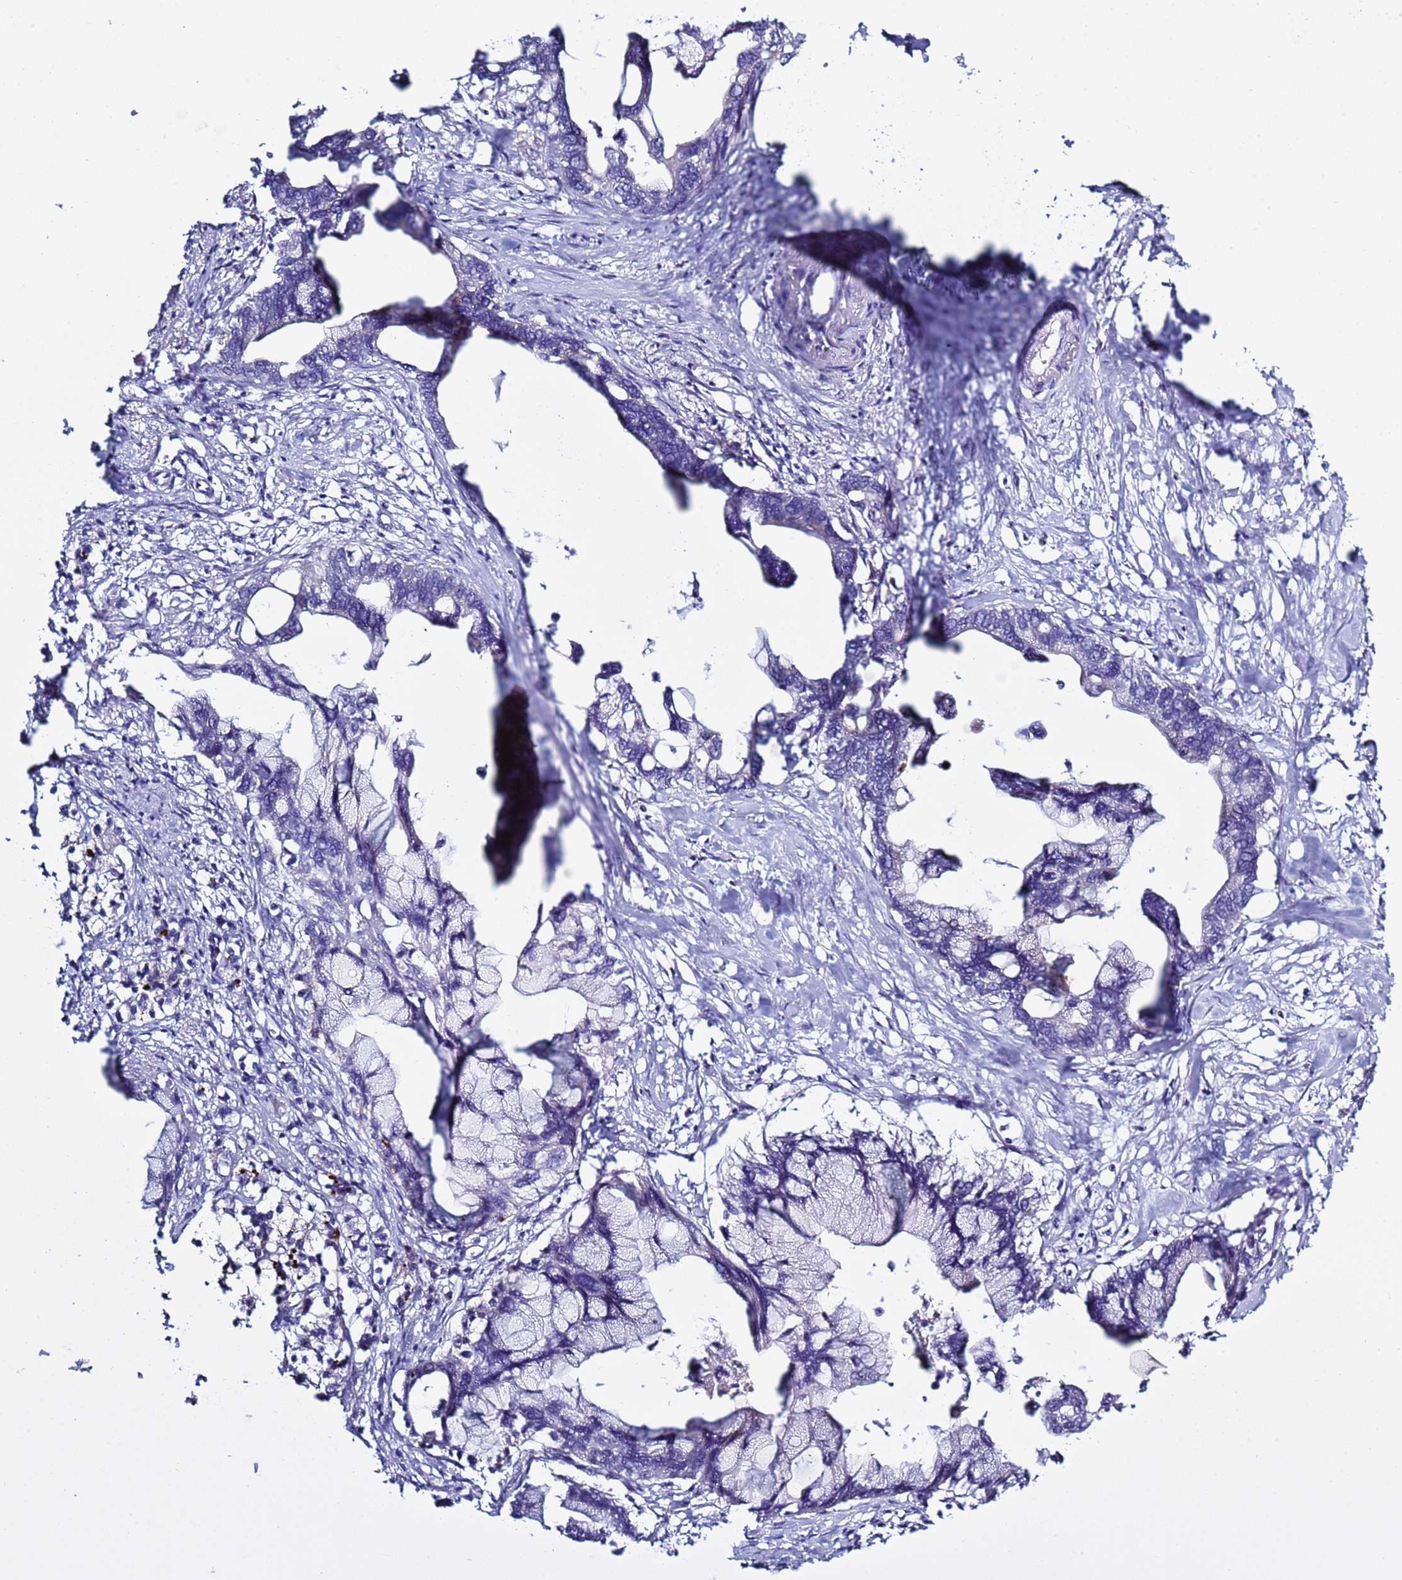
{"staining": {"intensity": "negative", "quantity": "none", "location": "none"}, "tissue": "pancreatic cancer", "cell_type": "Tumor cells", "image_type": "cancer", "snomed": [{"axis": "morphology", "description": "Adenocarcinoma, NOS"}, {"axis": "topography", "description": "Pancreas"}], "caption": "There is no significant staining in tumor cells of adenocarcinoma (pancreatic). (Immunohistochemistry (ihc), brightfield microscopy, high magnification).", "gene": "ABHD17B", "patient": {"sex": "female", "age": 83}}